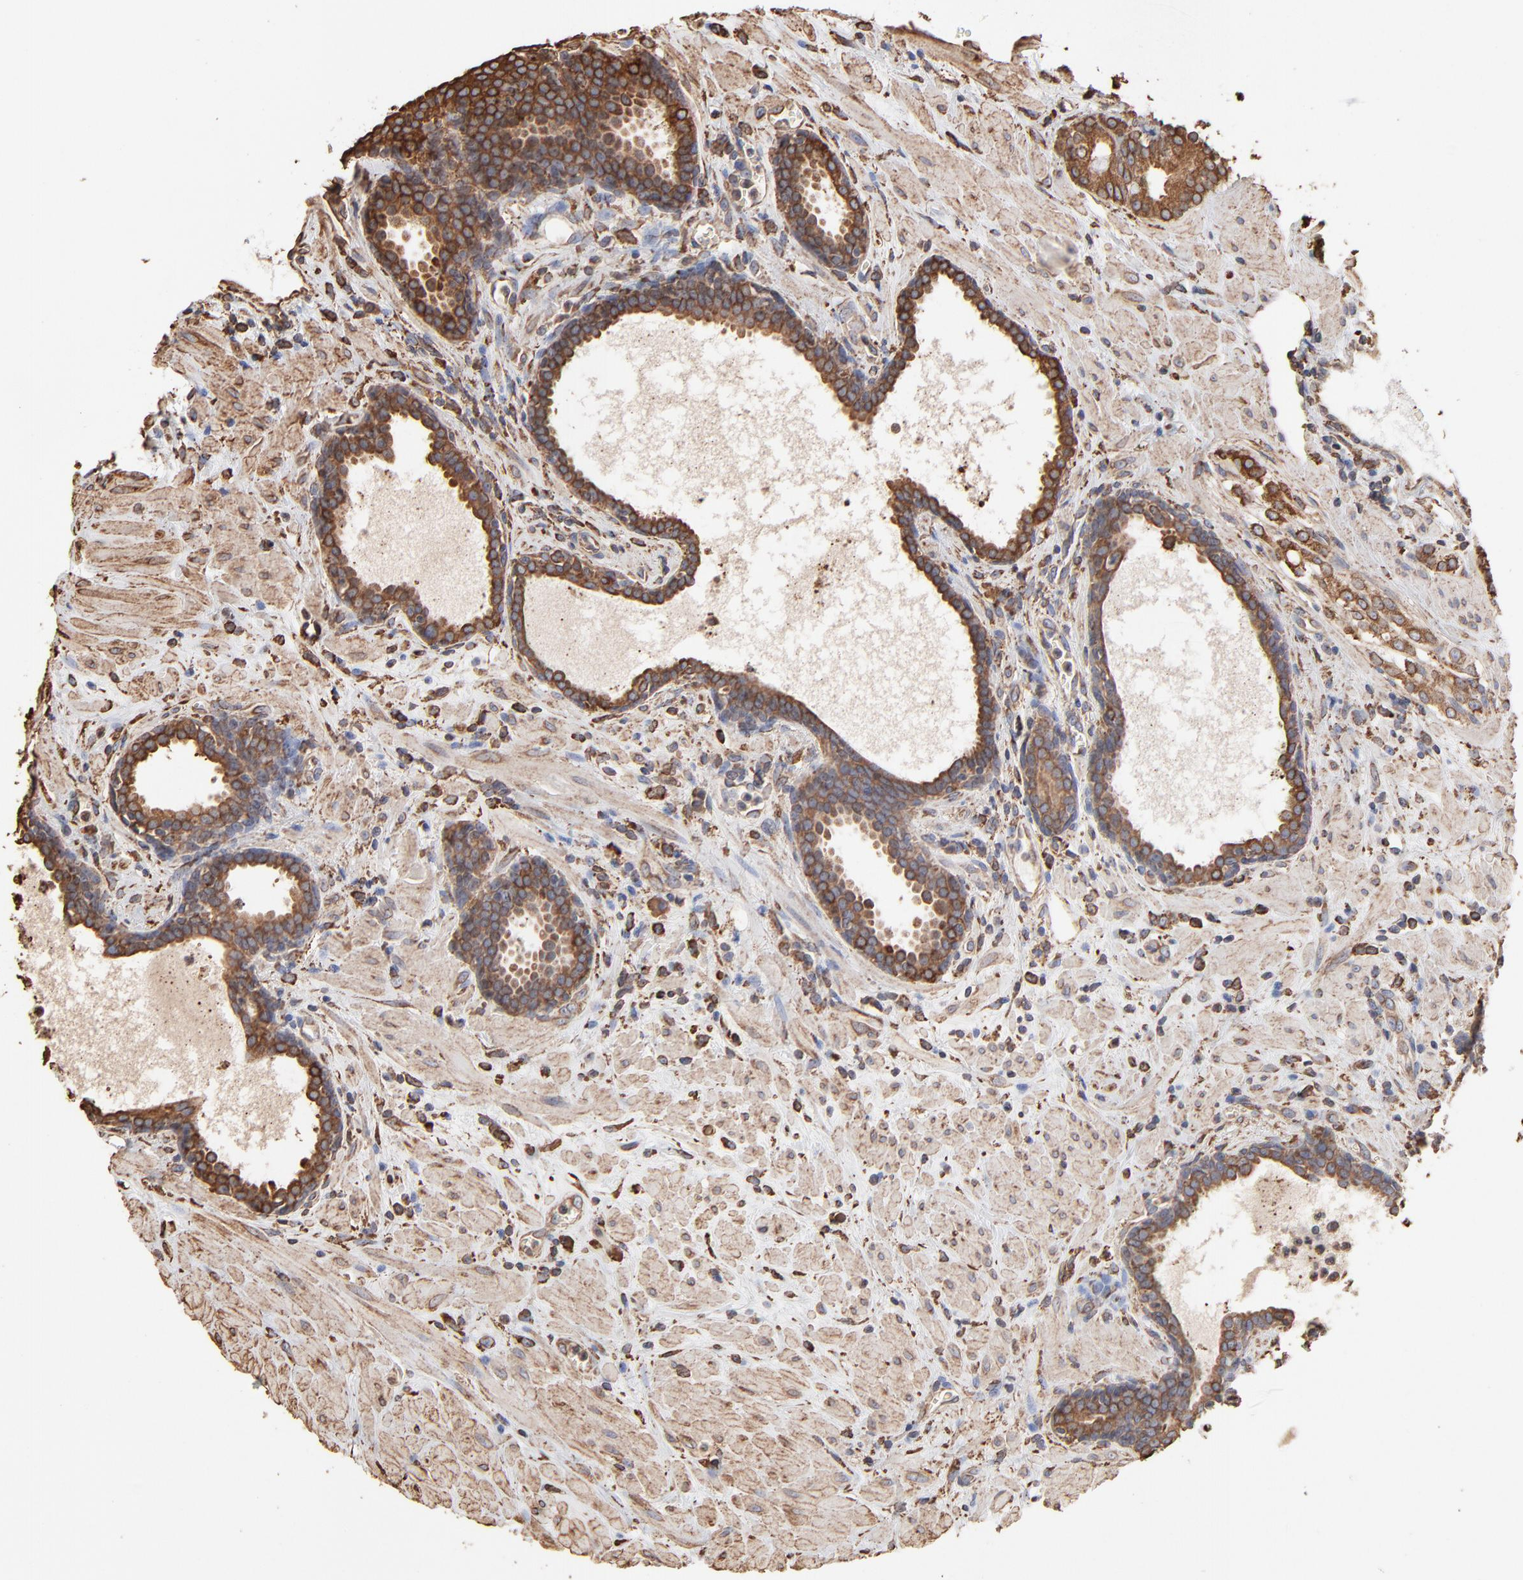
{"staining": {"intensity": "strong", "quantity": ">75%", "location": "cytoplasmic/membranous"}, "tissue": "prostate cancer", "cell_type": "Tumor cells", "image_type": "cancer", "snomed": [{"axis": "morphology", "description": "Adenocarcinoma, Low grade"}, {"axis": "topography", "description": "Prostate"}], "caption": "Immunohistochemistry (IHC) of prostate cancer displays high levels of strong cytoplasmic/membranous expression in about >75% of tumor cells.", "gene": "PDIA3", "patient": {"sex": "male", "age": 57}}